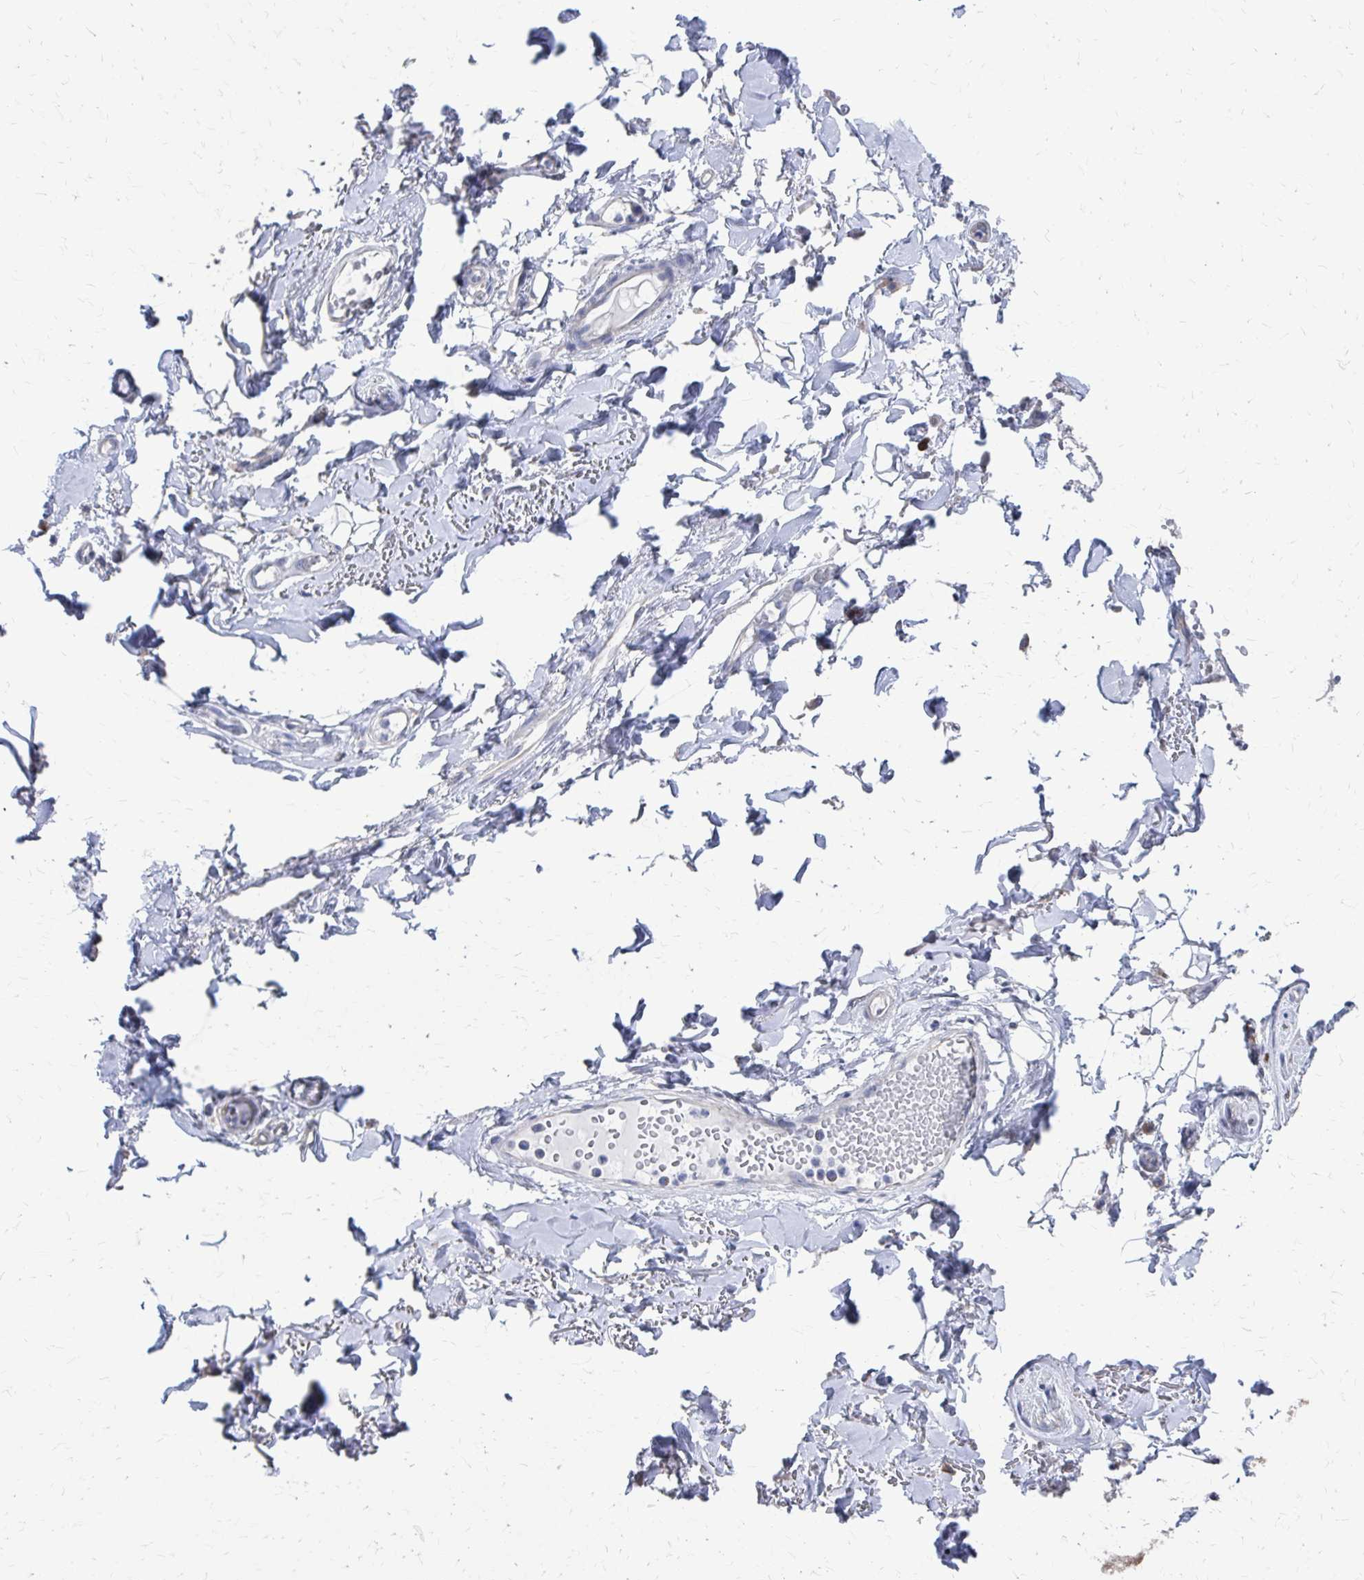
{"staining": {"intensity": "negative", "quantity": "none", "location": "none"}, "tissue": "adipose tissue", "cell_type": "Adipocytes", "image_type": "normal", "snomed": [{"axis": "morphology", "description": "Normal tissue, NOS"}, {"axis": "topography", "description": "Anal"}, {"axis": "topography", "description": "Peripheral nerve tissue"}], "caption": "Immunohistochemical staining of unremarkable human adipose tissue reveals no significant staining in adipocytes. (DAB IHC visualized using brightfield microscopy, high magnification).", "gene": "PLEKHG7", "patient": {"sex": "male", "age": 78}}